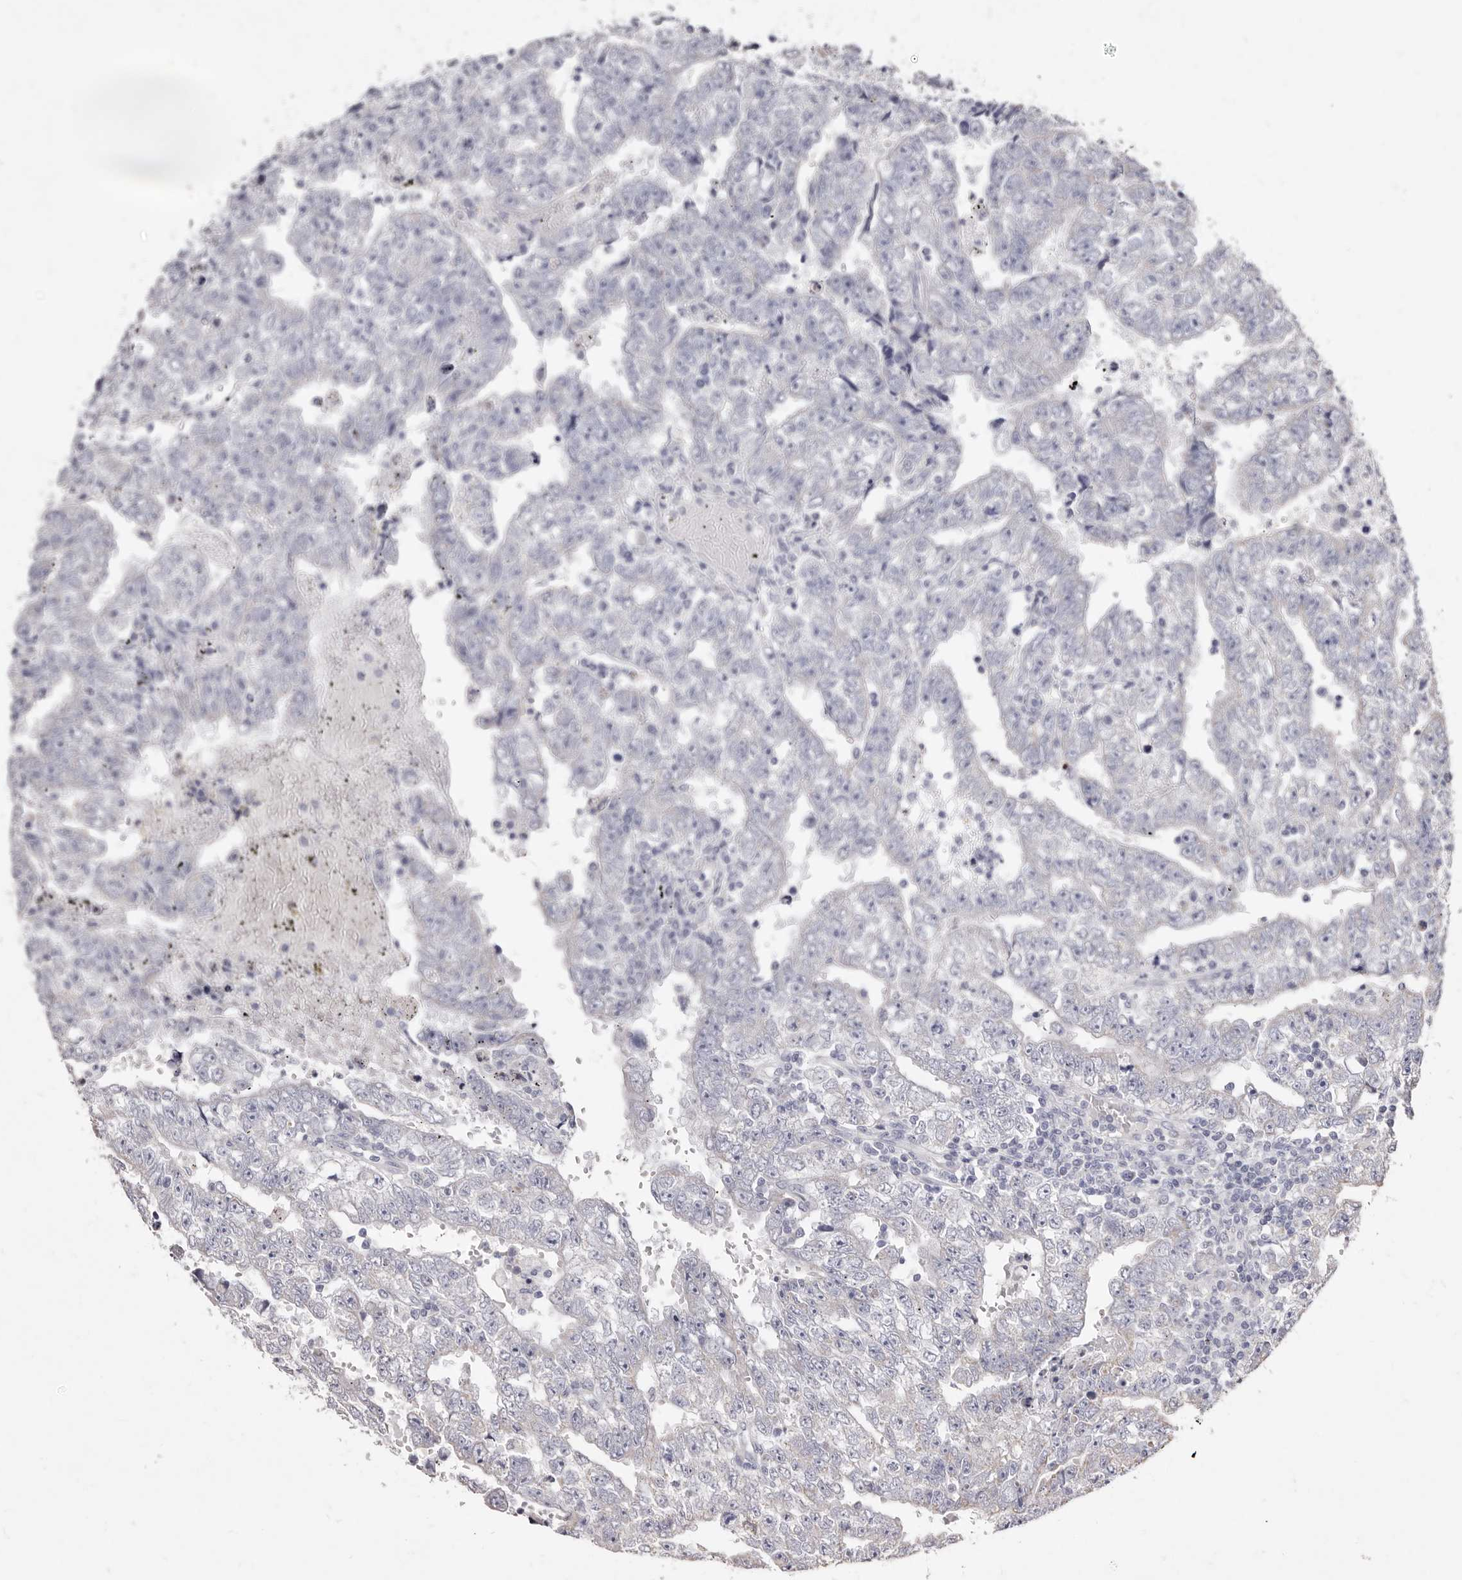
{"staining": {"intensity": "negative", "quantity": "none", "location": "none"}, "tissue": "testis cancer", "cell_type": "Tumor cells", "image_type": "cancer", "snomed": [{"axis": "morphology", "description": "Carcinoma, Embryonal, NOS"}, {"axis": "topography", "description": "Testis"}], "caption": "Immunohistochemical staining of embryonal carcinoma (testis) shows no significant positivity in tumor cells.", "gene": "CYP2E1", "patient": {"sex": "male", "age": 25}}